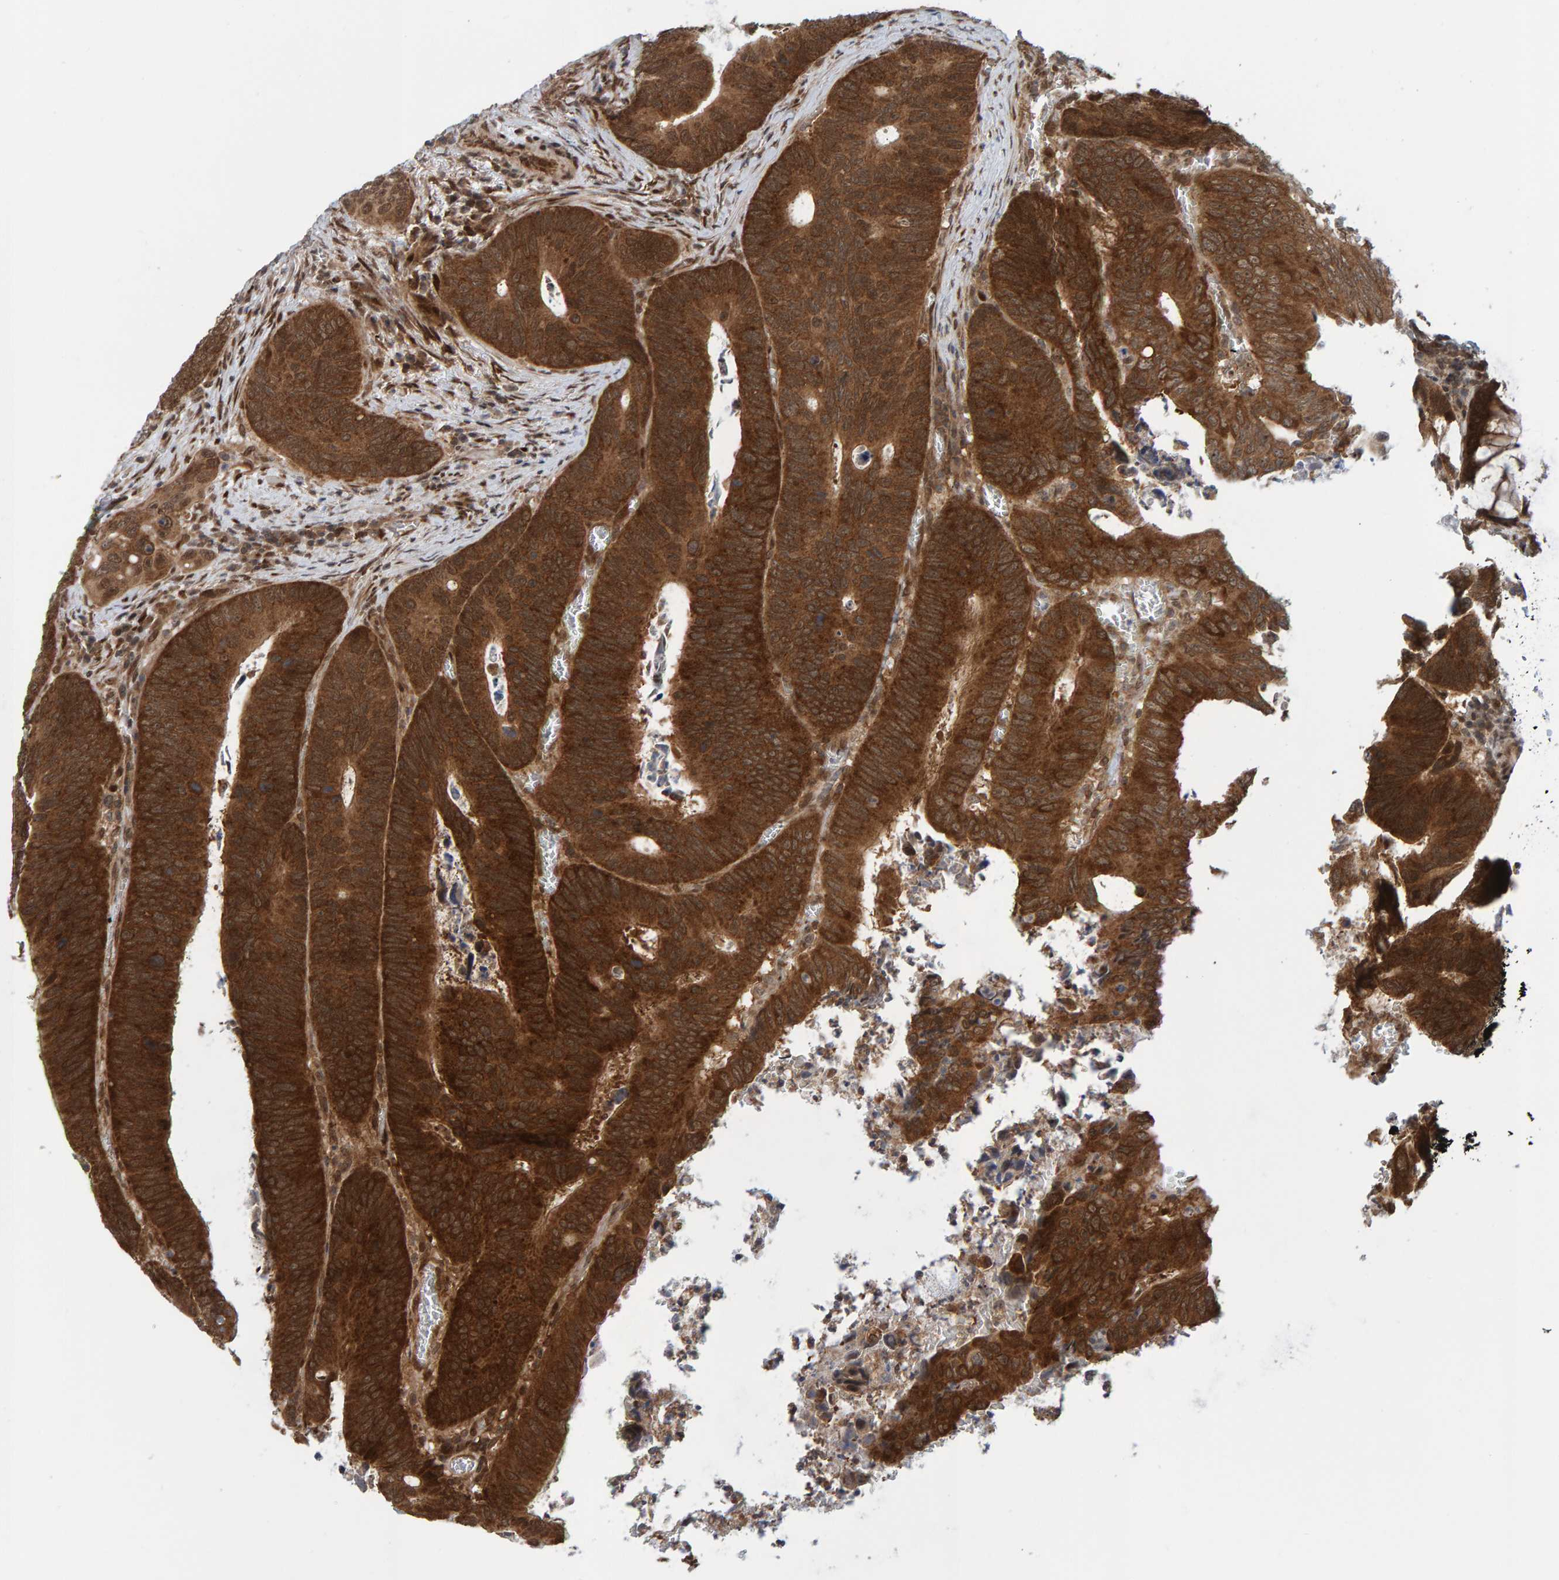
{"staining": {"intensity": "strong", "quantity": ">75%", "location": "cytoplasmic/membranous"}, "tissue": "colorectal cancer", "cell_type": "Tumor cells", "image_type": "cancer", "snomed": [{"axis": "morphology", "description": "Inflammation, NOS"}, {"axis": "morphology", "description": "Adenocarcinoma, NOS"}, {"axis": "topography", "description": "Colon"}], "caption": "Strong cytoplasmic/membranous staining is appreciated in approximately >75% of tumor cells in colorectal cancer.", "gene": "ZNF366", "patient": {"sex": "male", "age": 72}}